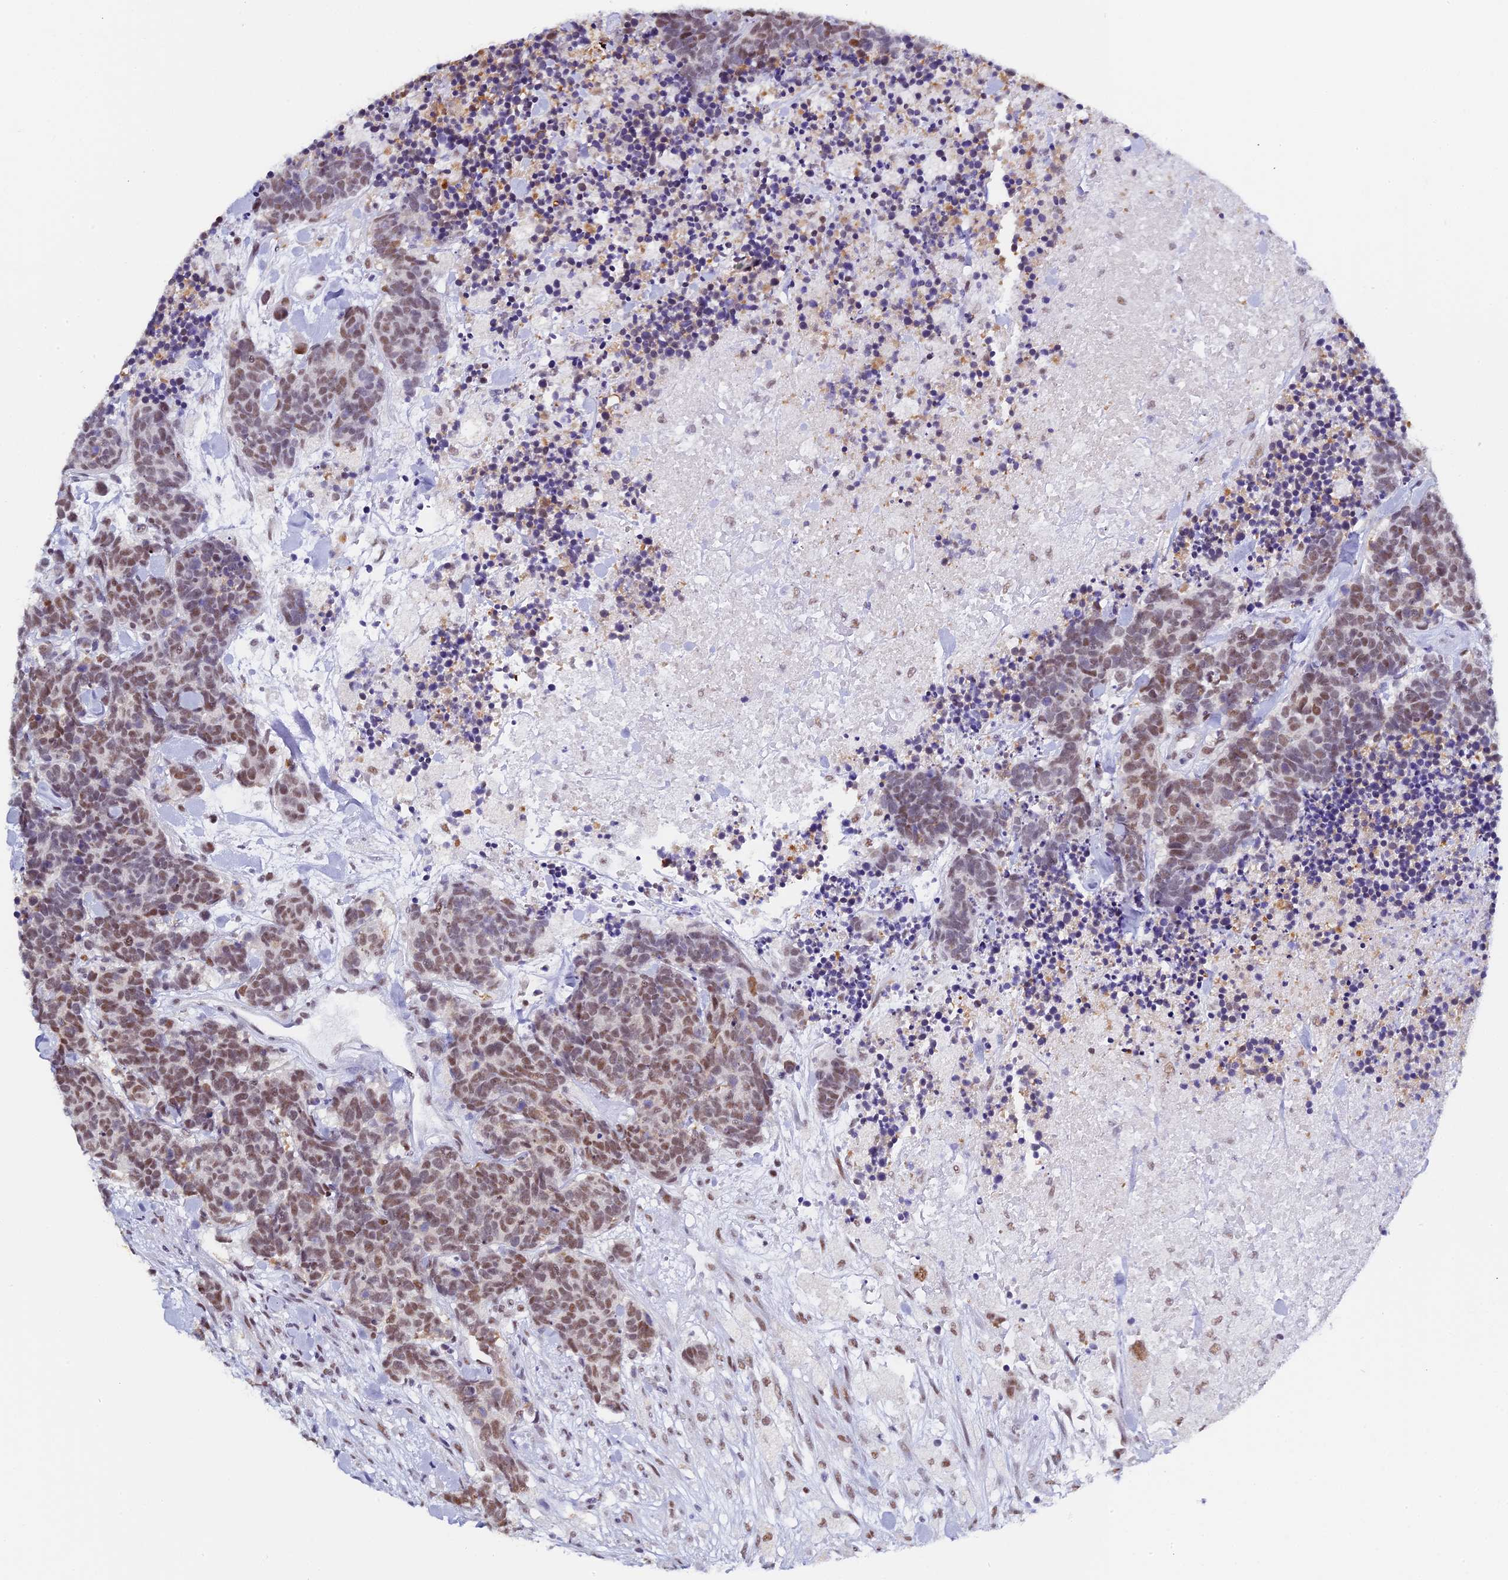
{"staining": {"intensity": "moderate", "quantity": ">75%", "location": "nuclear"}, "tissue": "carcinoid", "cell_type": "Tumor cells", "image_type": "cancer", "snomed": [{"axis": "morphology", "description": "Carcinoma, NOS"}, {"axis": "morphology", "description": "Carcinoid, malignant, NOS"}, {"axis": "topography", "description": "Prostate"}], "caption": "Protein staining of carcinoma tissue demonstrates moderate nuclear expression in about >75% of tumor cells.", "gene": "CD2BP2", "patient": {"sex": "male", "age": 57}}